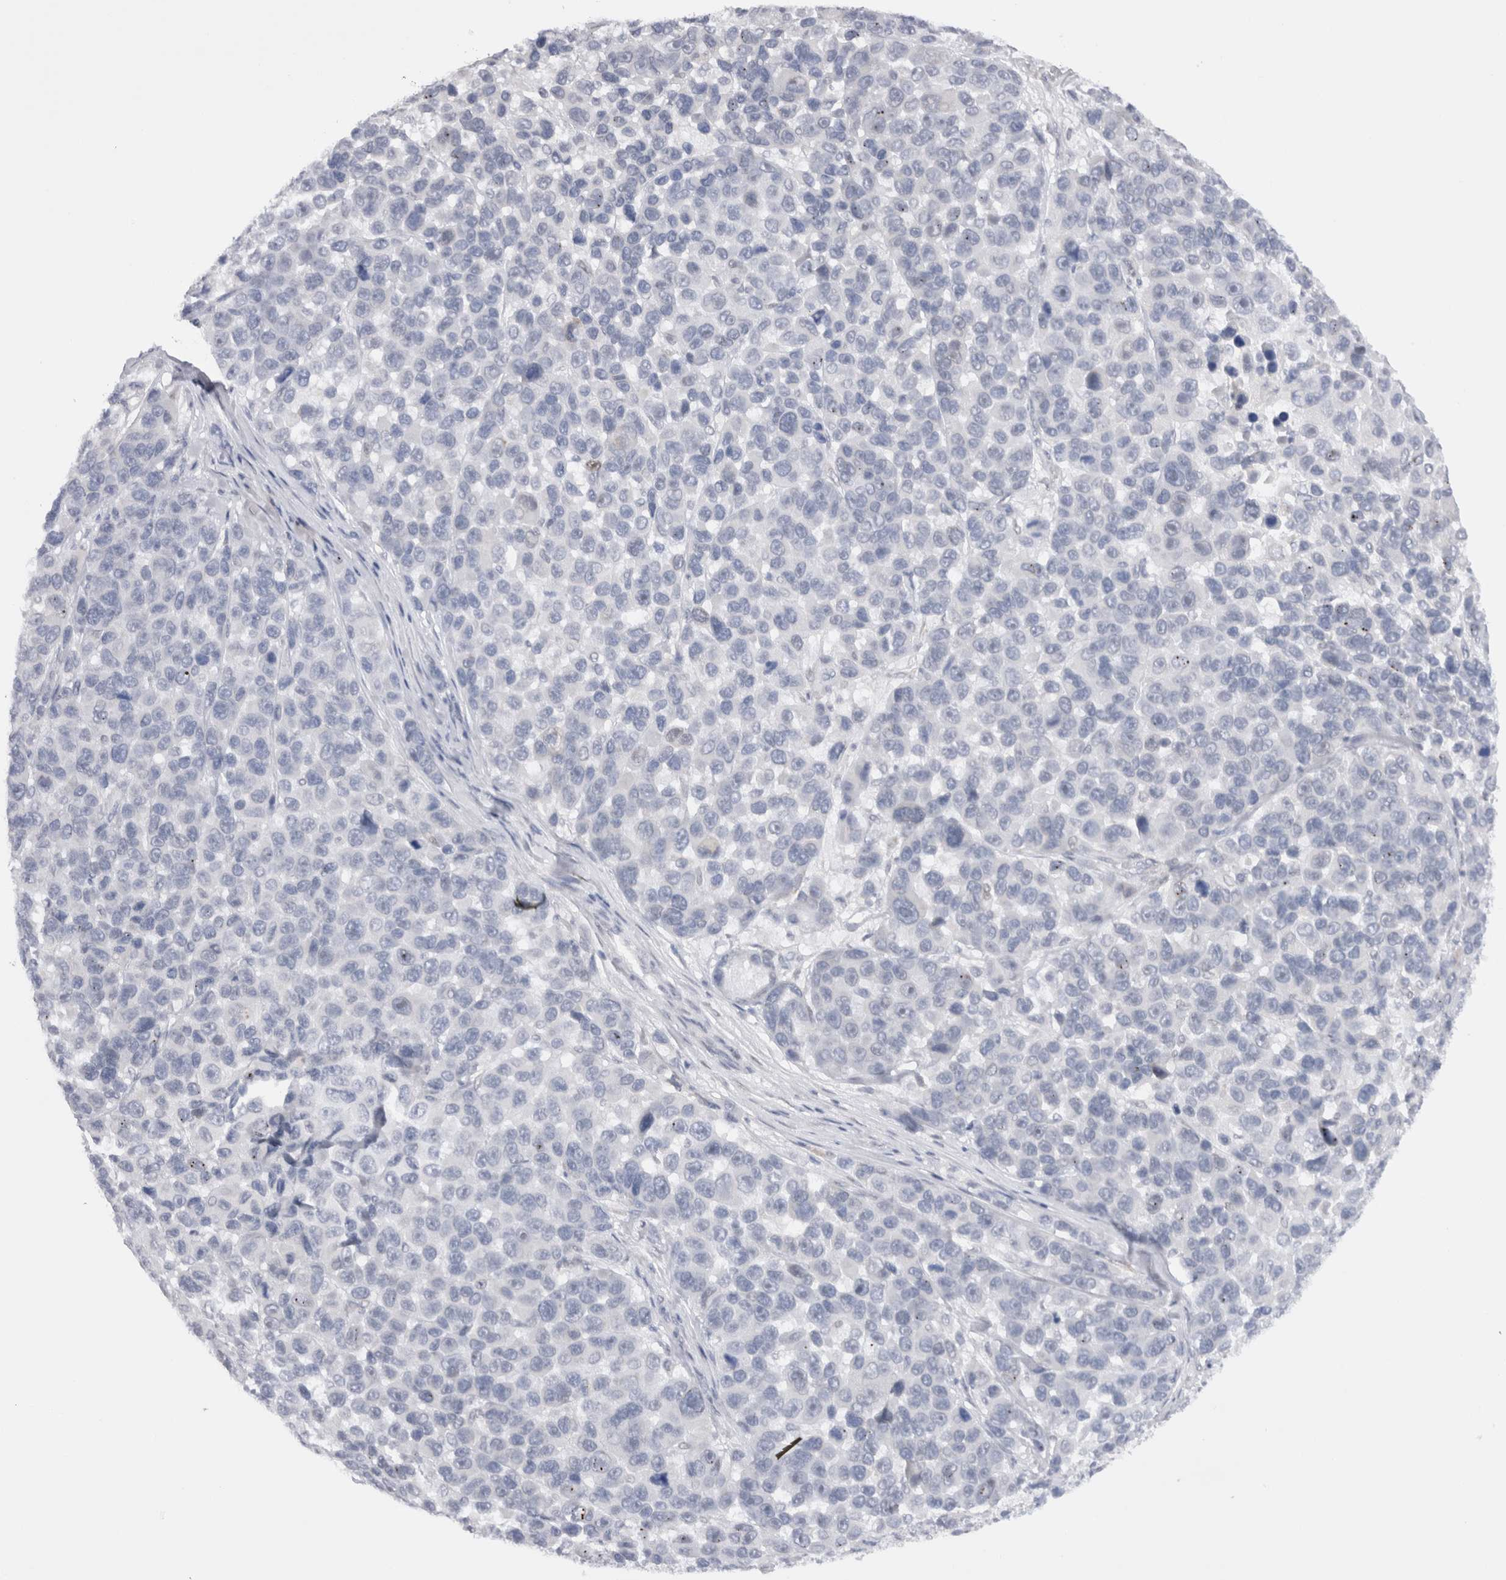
{"staining": {"intensity": "negative", "quantity": "none", "location": "none"}, "tissue": "melanoma", "cell_type": "Tumor cells", "image_type": "cancer", "snomed": [{"axis": "morphology", "description": "Malignant melanoma, NOS"}, {"axis": "topography", "description": "Skin"}], "caption": "A micrograph of malignant melanoma stained for a protein demonstrates no brown staining in tumor cells.", "gene": "VCPIP1", "patient": {"sex": "male", "age": 53}}